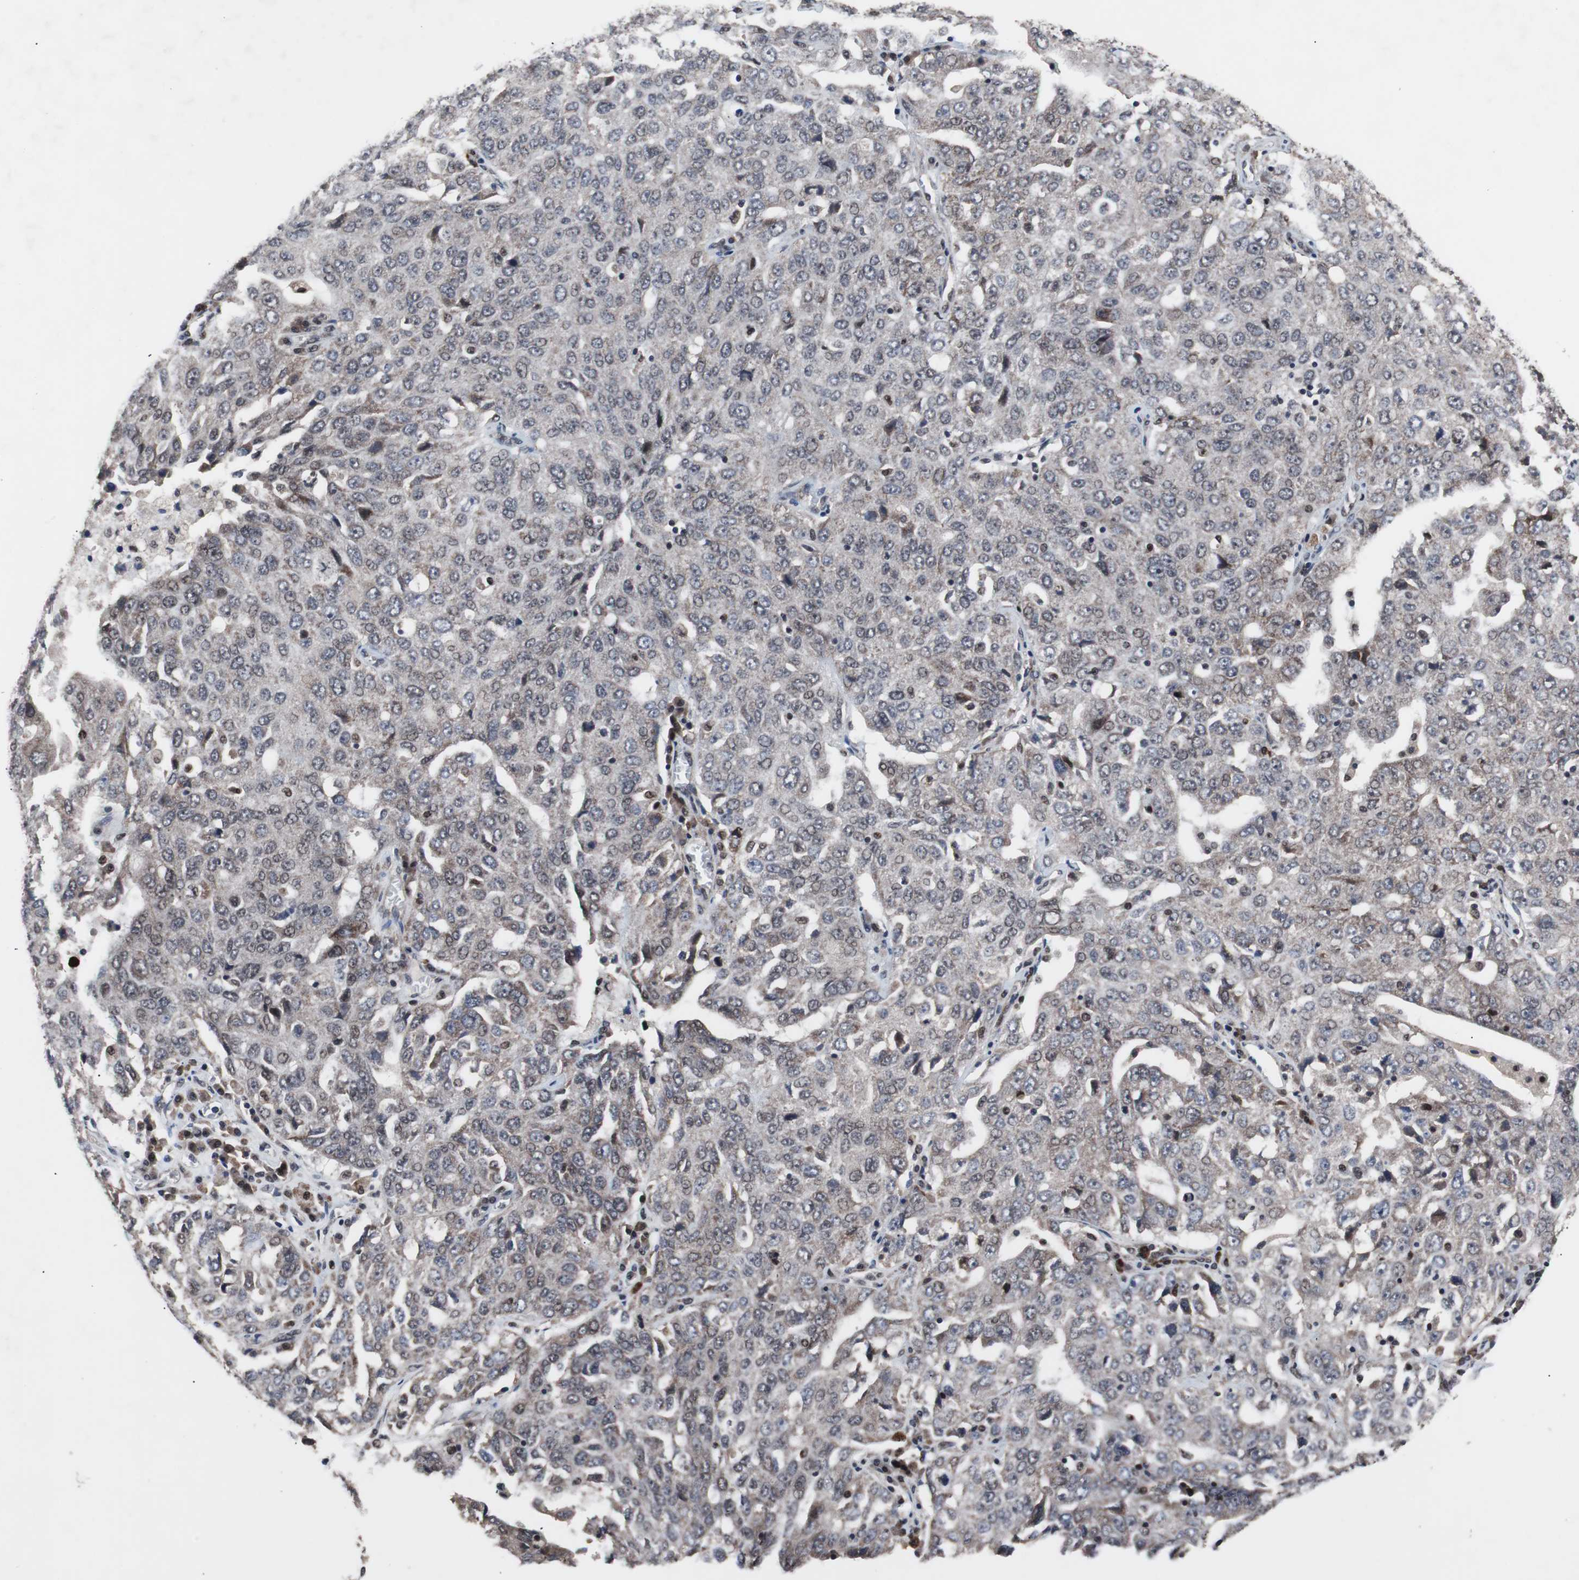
{"staining": {"intensity": "weak", "quantity": "25%-75%", "location": "cytoplasmic/membranous"}, "tissue": "ovarian cancer", "cell_type": "Tumor cells", "image_type": "cancer", "snomed": [{"axis": "morphology", "description": "Carcinoma, endometroid"}, {"axis": "topography", "description": "Ovary"}], "caption": "This is a histology image of immunohistochemistry staining of endometroid carcinoma (ovarian), which shows weak staining in the cytoplasmic/membranous of tumor cells.", "gene": "GTF2F2", "patient": {"sex": "female", "age": 62}}